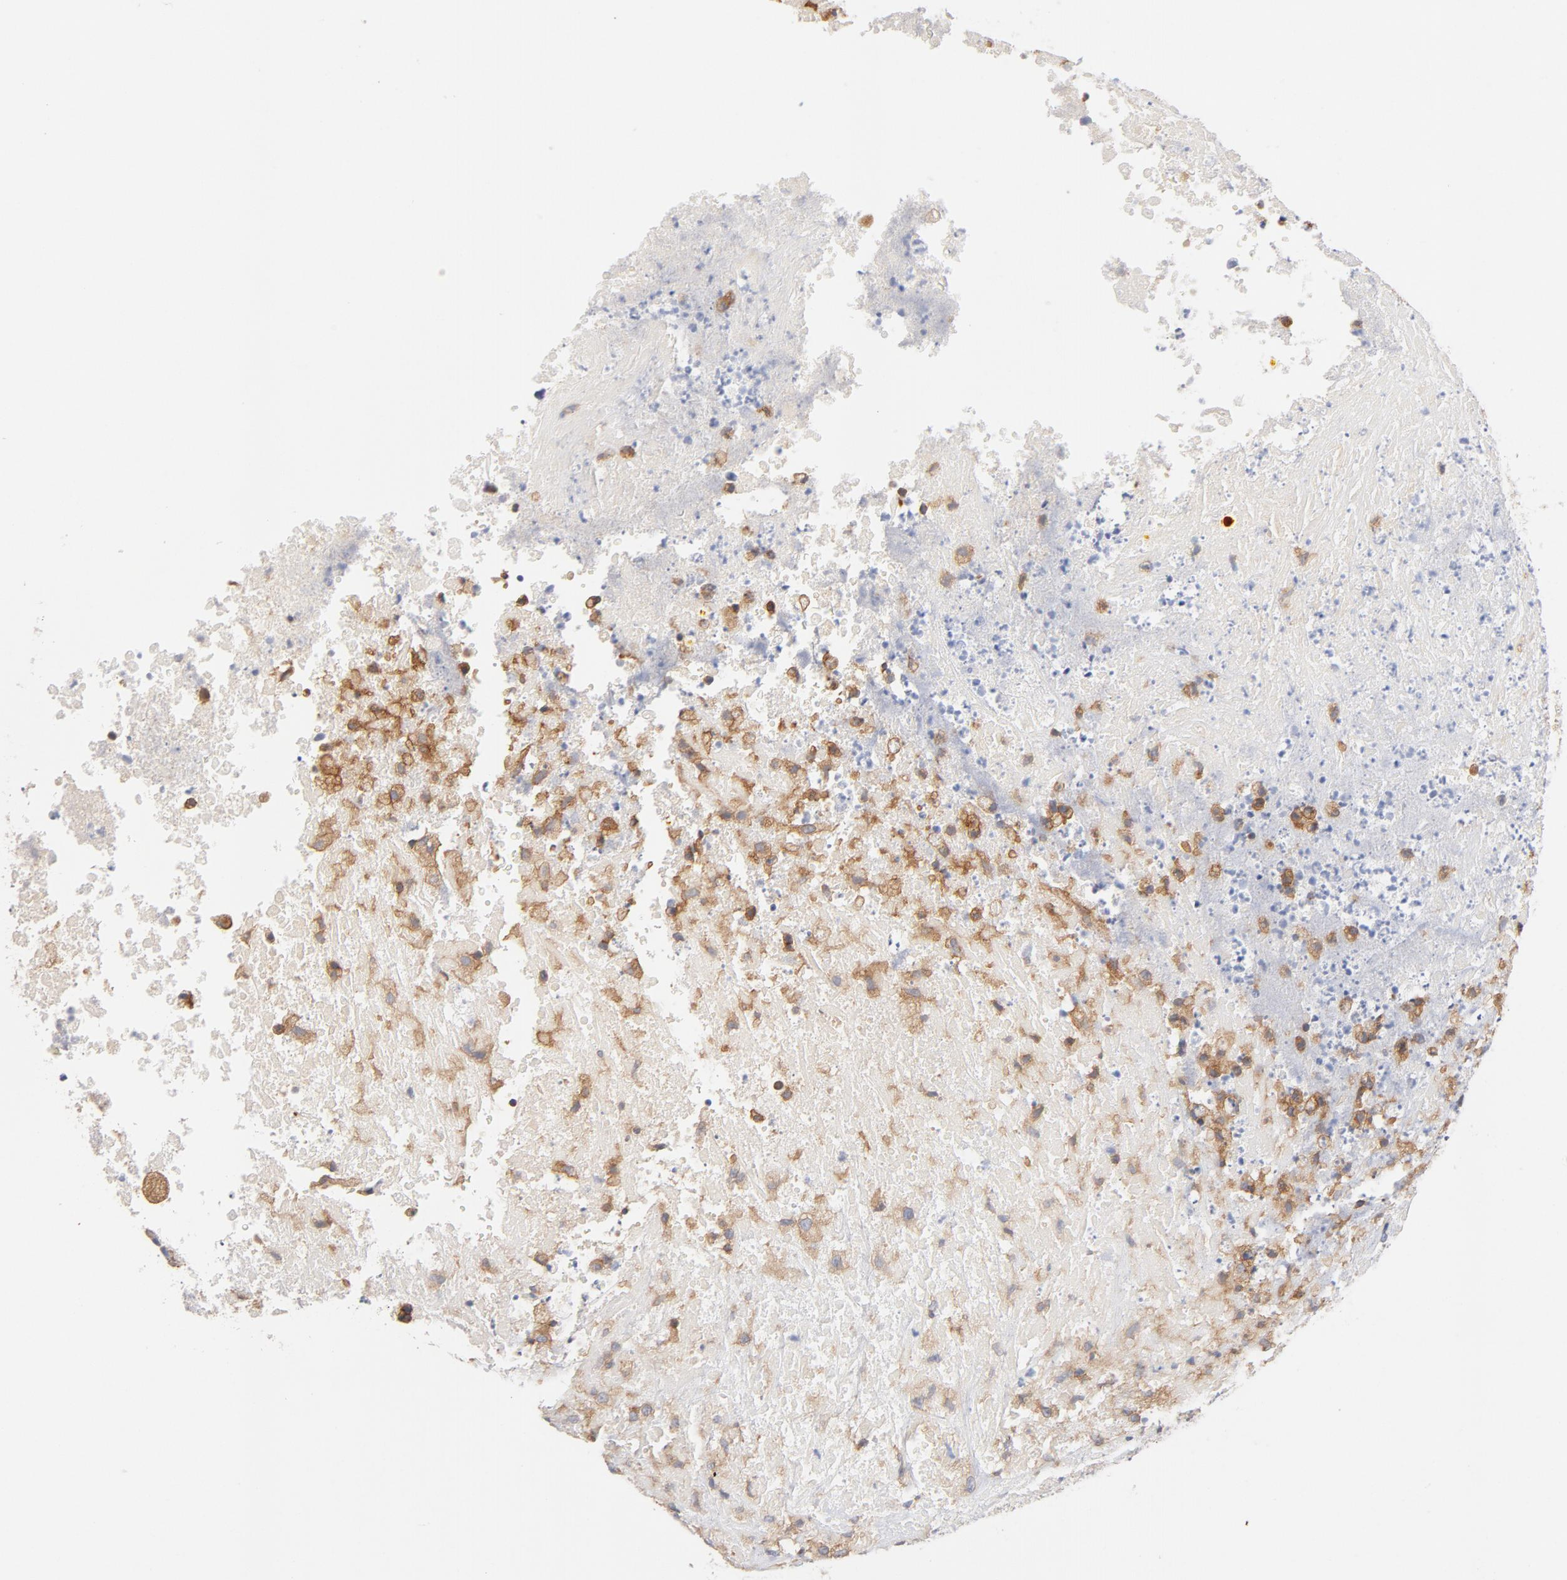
{"staining": {"intensity": "weak", "quantity": "25%-75%", "location": "cytoplasmic/membranous"}, "tissue": "testis cancer", "cell_type": "Tumor cells", "image_type": "cancer", "snomed": [{"axis": "morphology", "description": "Necrosis, NOS"}, {"axis": "morphology", "description": "Carcinoma, Embryonal, NOS"}, {"axis": "topography", "description": "Testis"}], "caption": "A low amount of weak cytoplasmic/membranous positivity is seen in approximately 25%-75% of tumor cells in testis cancer tissue. Using DAB (brown) and hematoxylin (blue) stains, captured at high magnification using brightfield microscopy.", "gene": "SRC", "patient": {"sex": "male", "age": 19}}